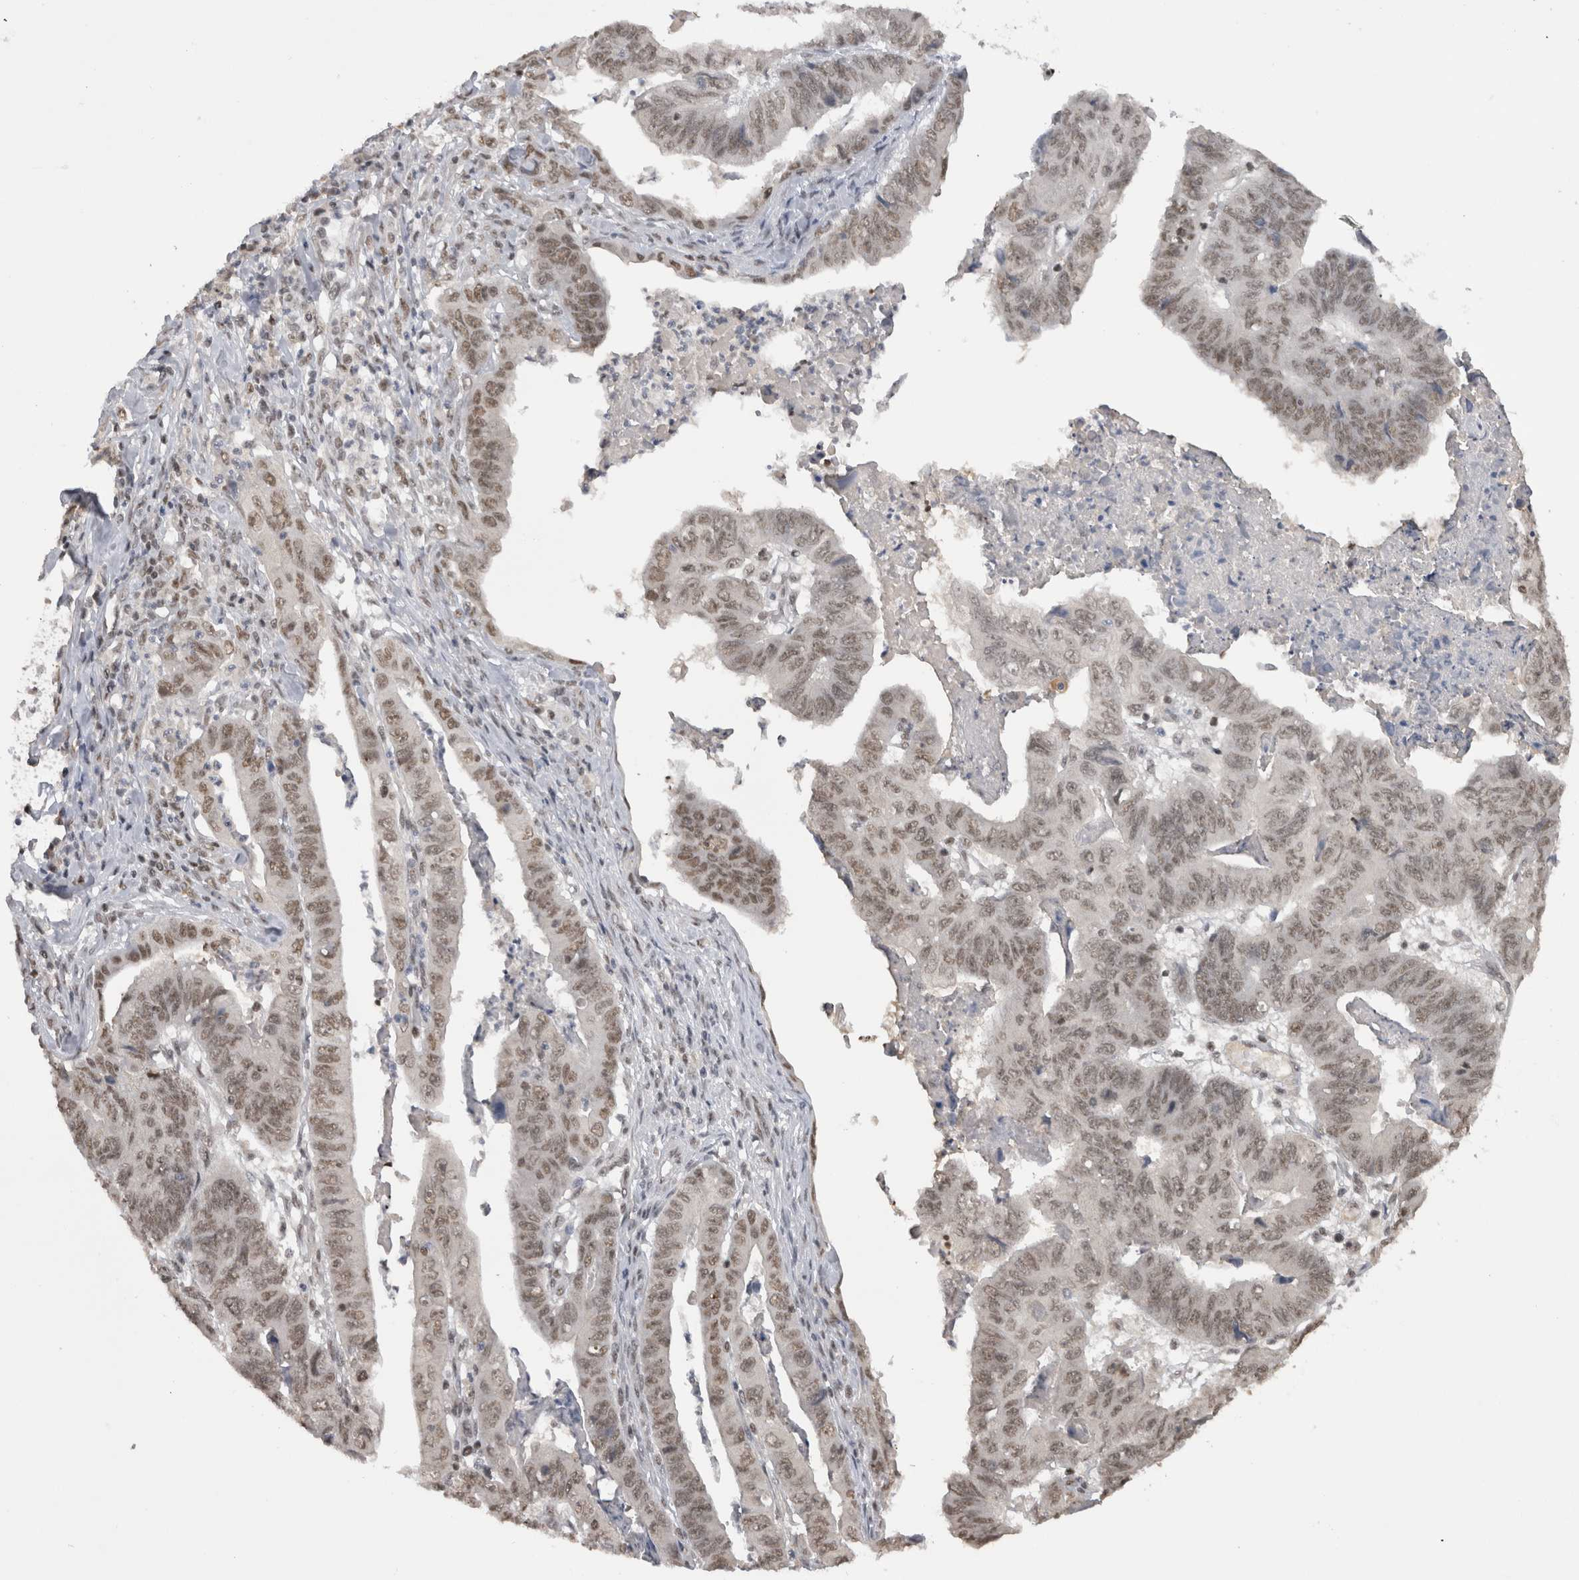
{"staining": {"intensity": "moderate", "quantity": ">75%", "location": "nuclear"}, "tissue": "stomach cancer", "cell_type": "Tumor cells", "image_type": "cancer", "snomed": [{"axis": "morphology", "description": "Adenocarcinoma, NOS"}, {"axis": "topography", "description": "Stomach, lower"}], "caption": "Tumor cells exhibit medium levels of moderate nuclear expression in about >75% of cells in human stomach adenocarcinoma. The staining is performed using DAB (3,3'-diaminobenzidine) brown chromogen to label protein expression. The nuclei are counter-stained blue using hematoxylin.", "gene": "DAXX", "patient": {"sex": "male", "age": 77}}